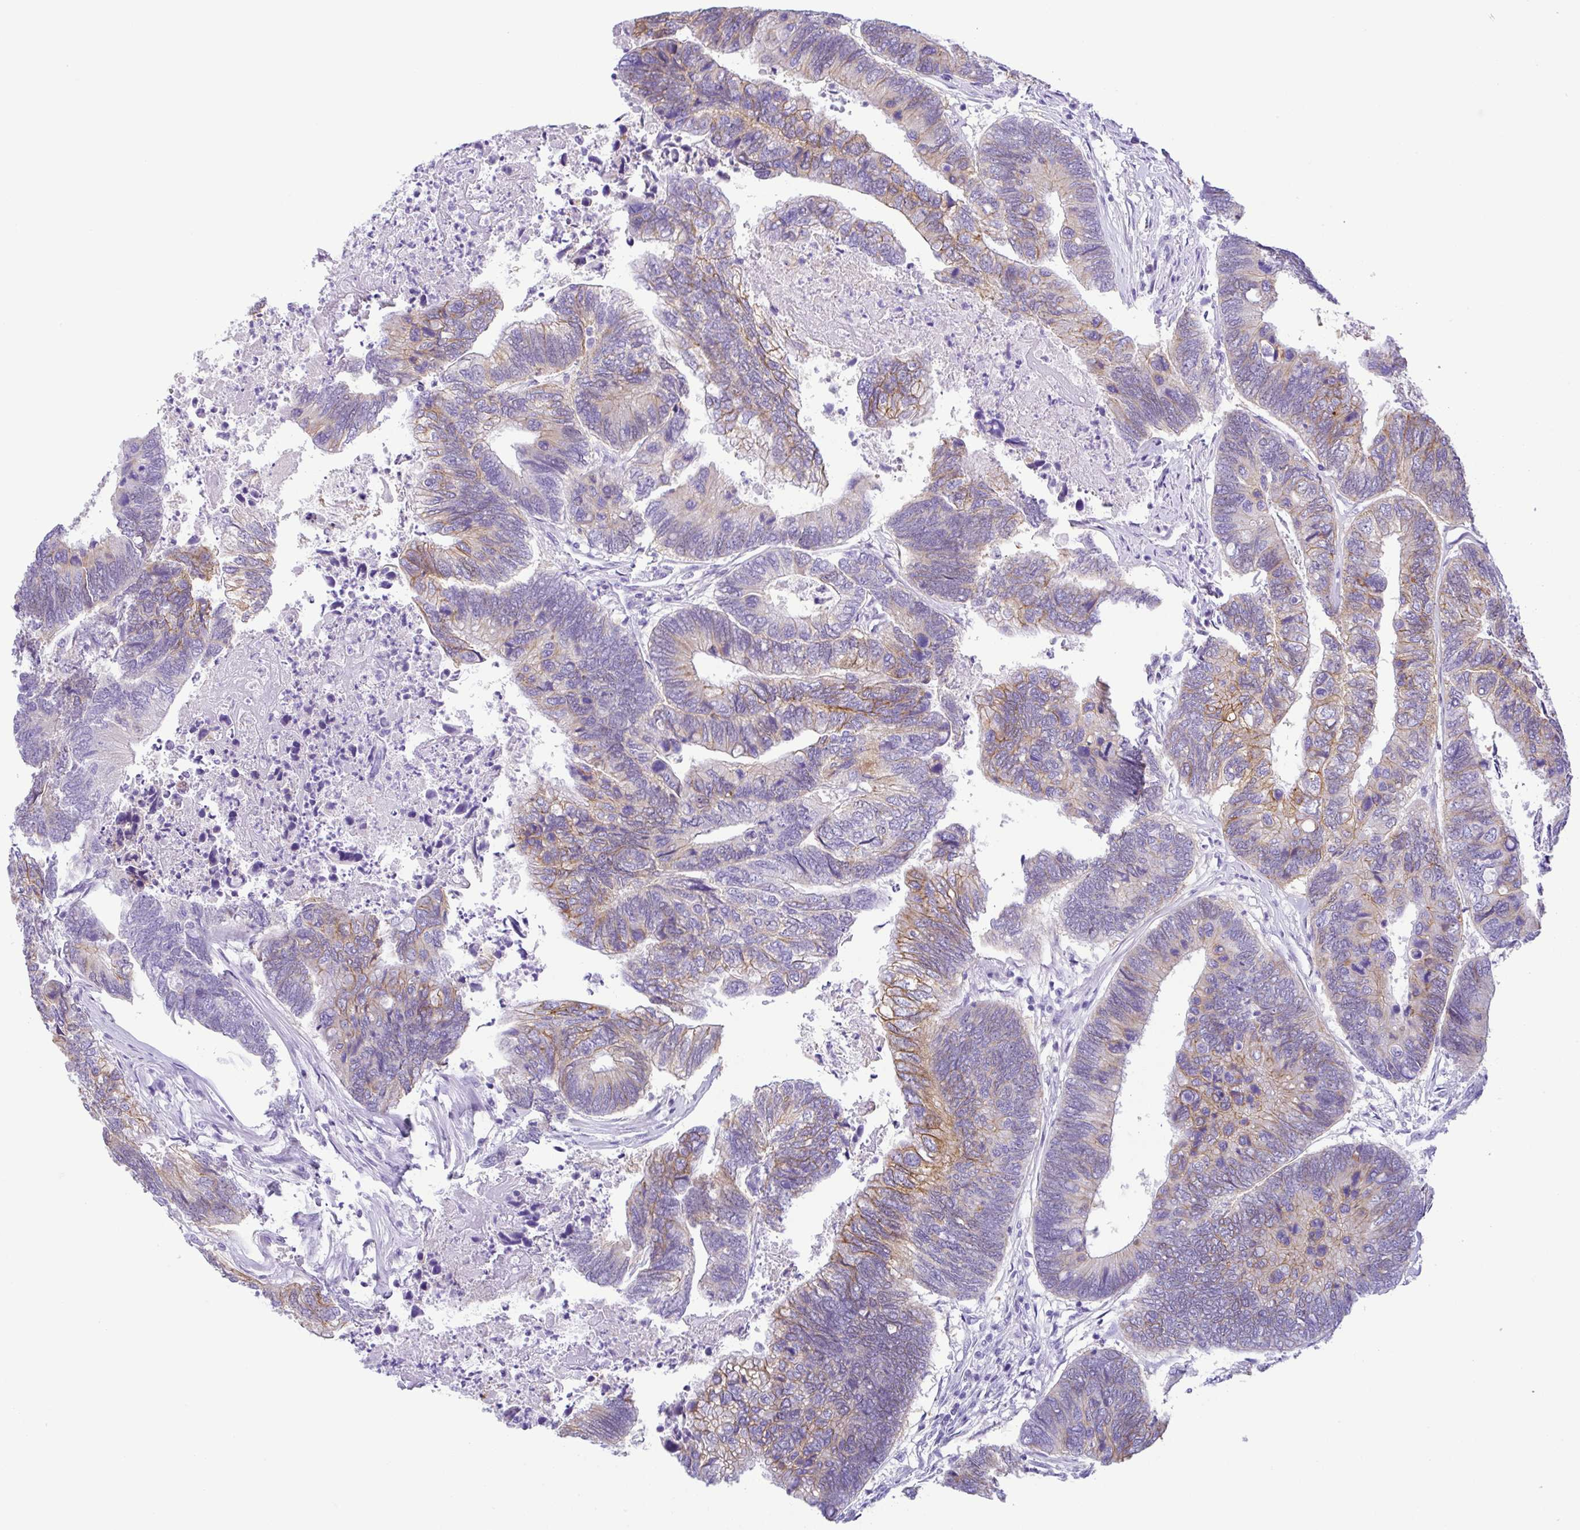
{"staining": {"intensity": "moderate", "quantity": "<25%", "location": "cytoplasmic/membranous"}, "tissue": "colorectal cancer", "cell_type": "Tumor cells", "image_type": "cancer", "snomed": [{"axis": "morphology", "description": "Adenocarcinoma, NOS"}, {"axis": "topography", "description": "Colon"}], "caption": "A brown stain highlights moderate cytoplasmic/membranous expression of a protein in colorectal cancer (adenocarcinoma) tumor cells.", "gene": "RRM2", "patient": {"sex": "female", "age": 67}}